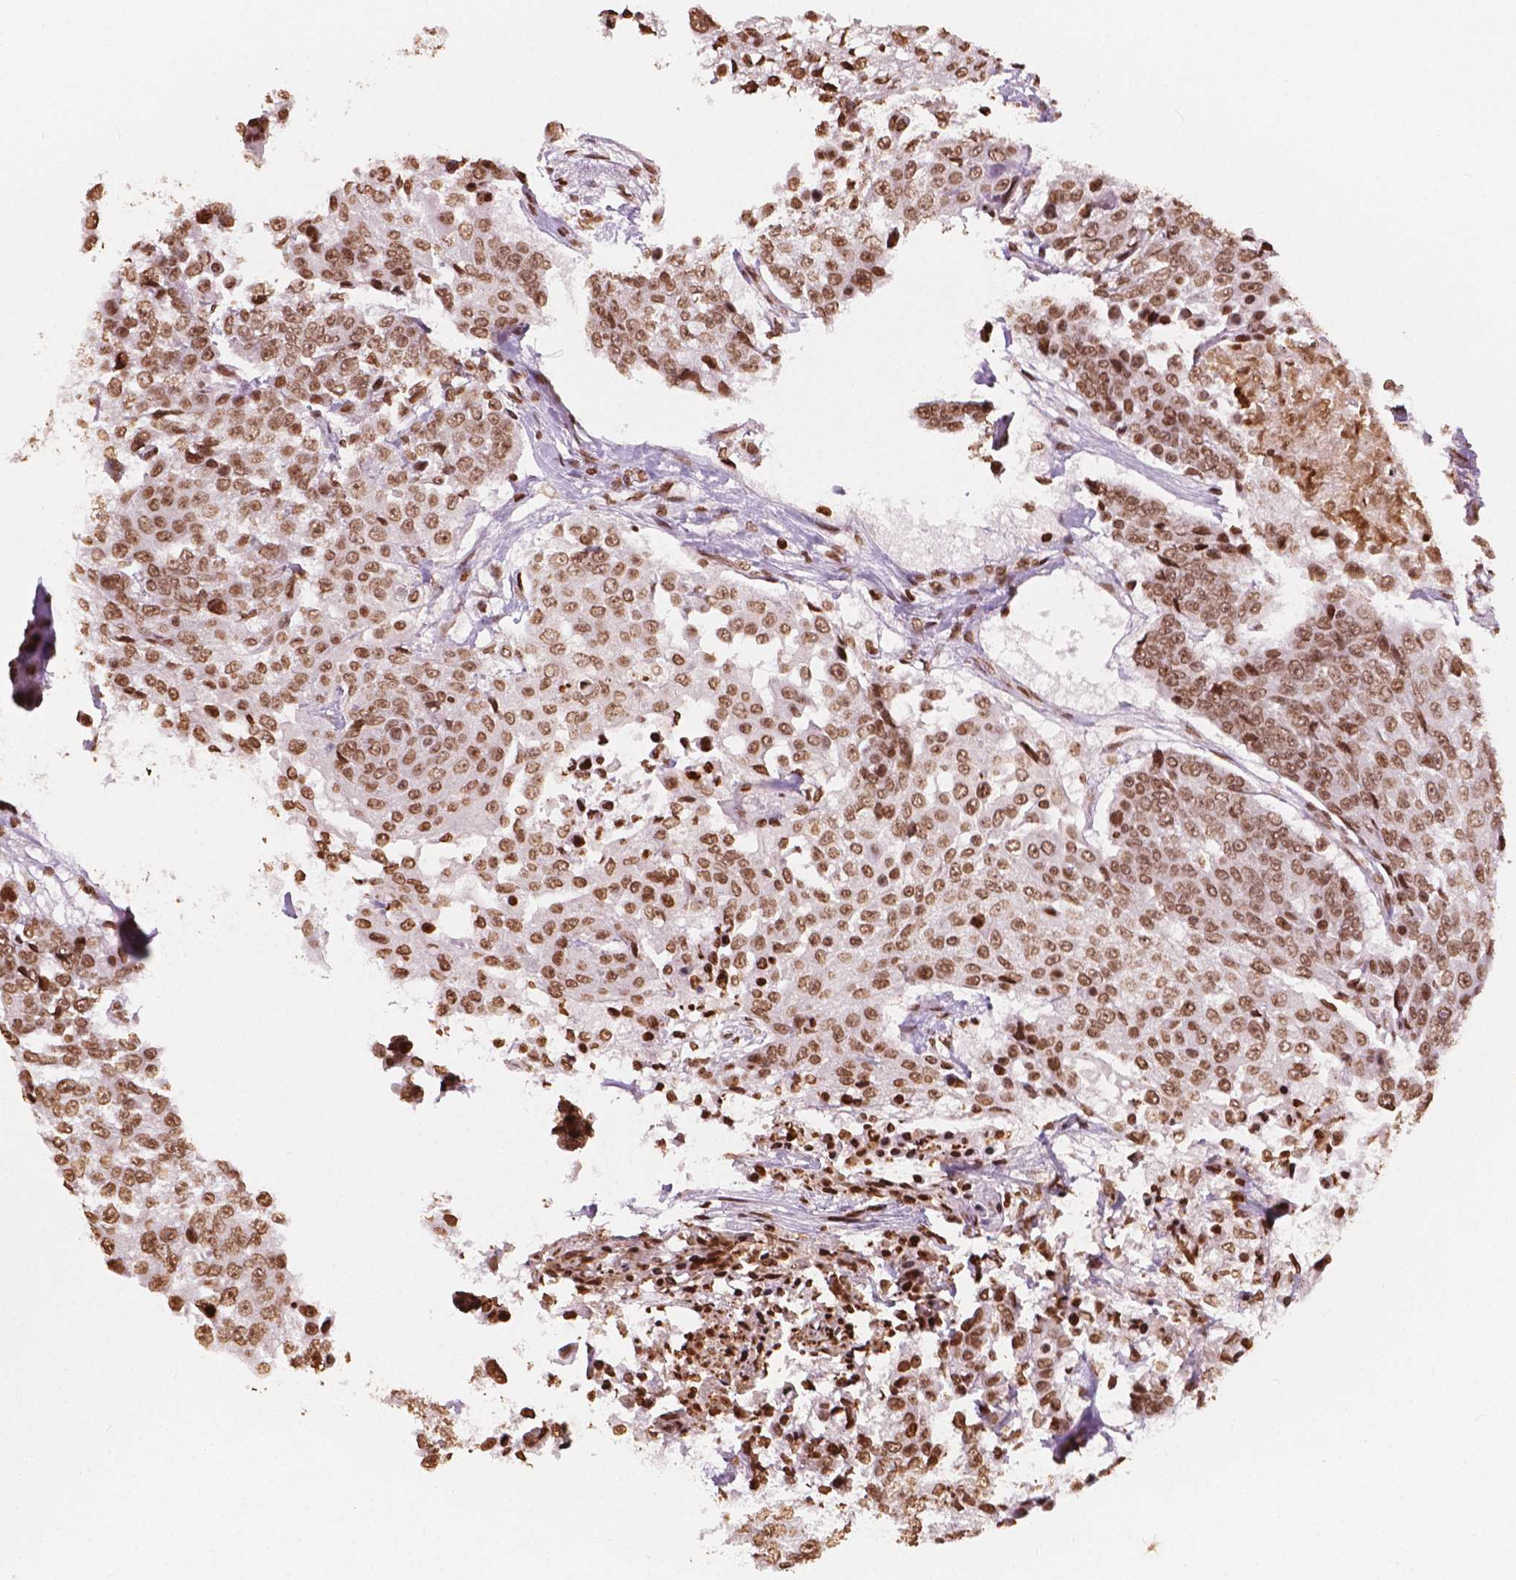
{"staining": {"intensity": "moderate", "quantity": ">75%", "location": "nuclear"}, "tissue": "urothelial cancer", "cell_type": "Tumor cells", "image_type": "cancer", "snomed": [{"axis": "morphology", "description": "Urothelial carcinoma, High grade"}, {"axis": "topography", "description": "Urinary bladder"}], "caption": "An immunohistochemistry histopathology image of tumor tissue is shown. Protein staining in brown labels moderate nuclear positivity in high-grade urothelial carcinoma within tumor cells.", "gene": "H3C7", "patient": {"sex": "female", "age": 63}}